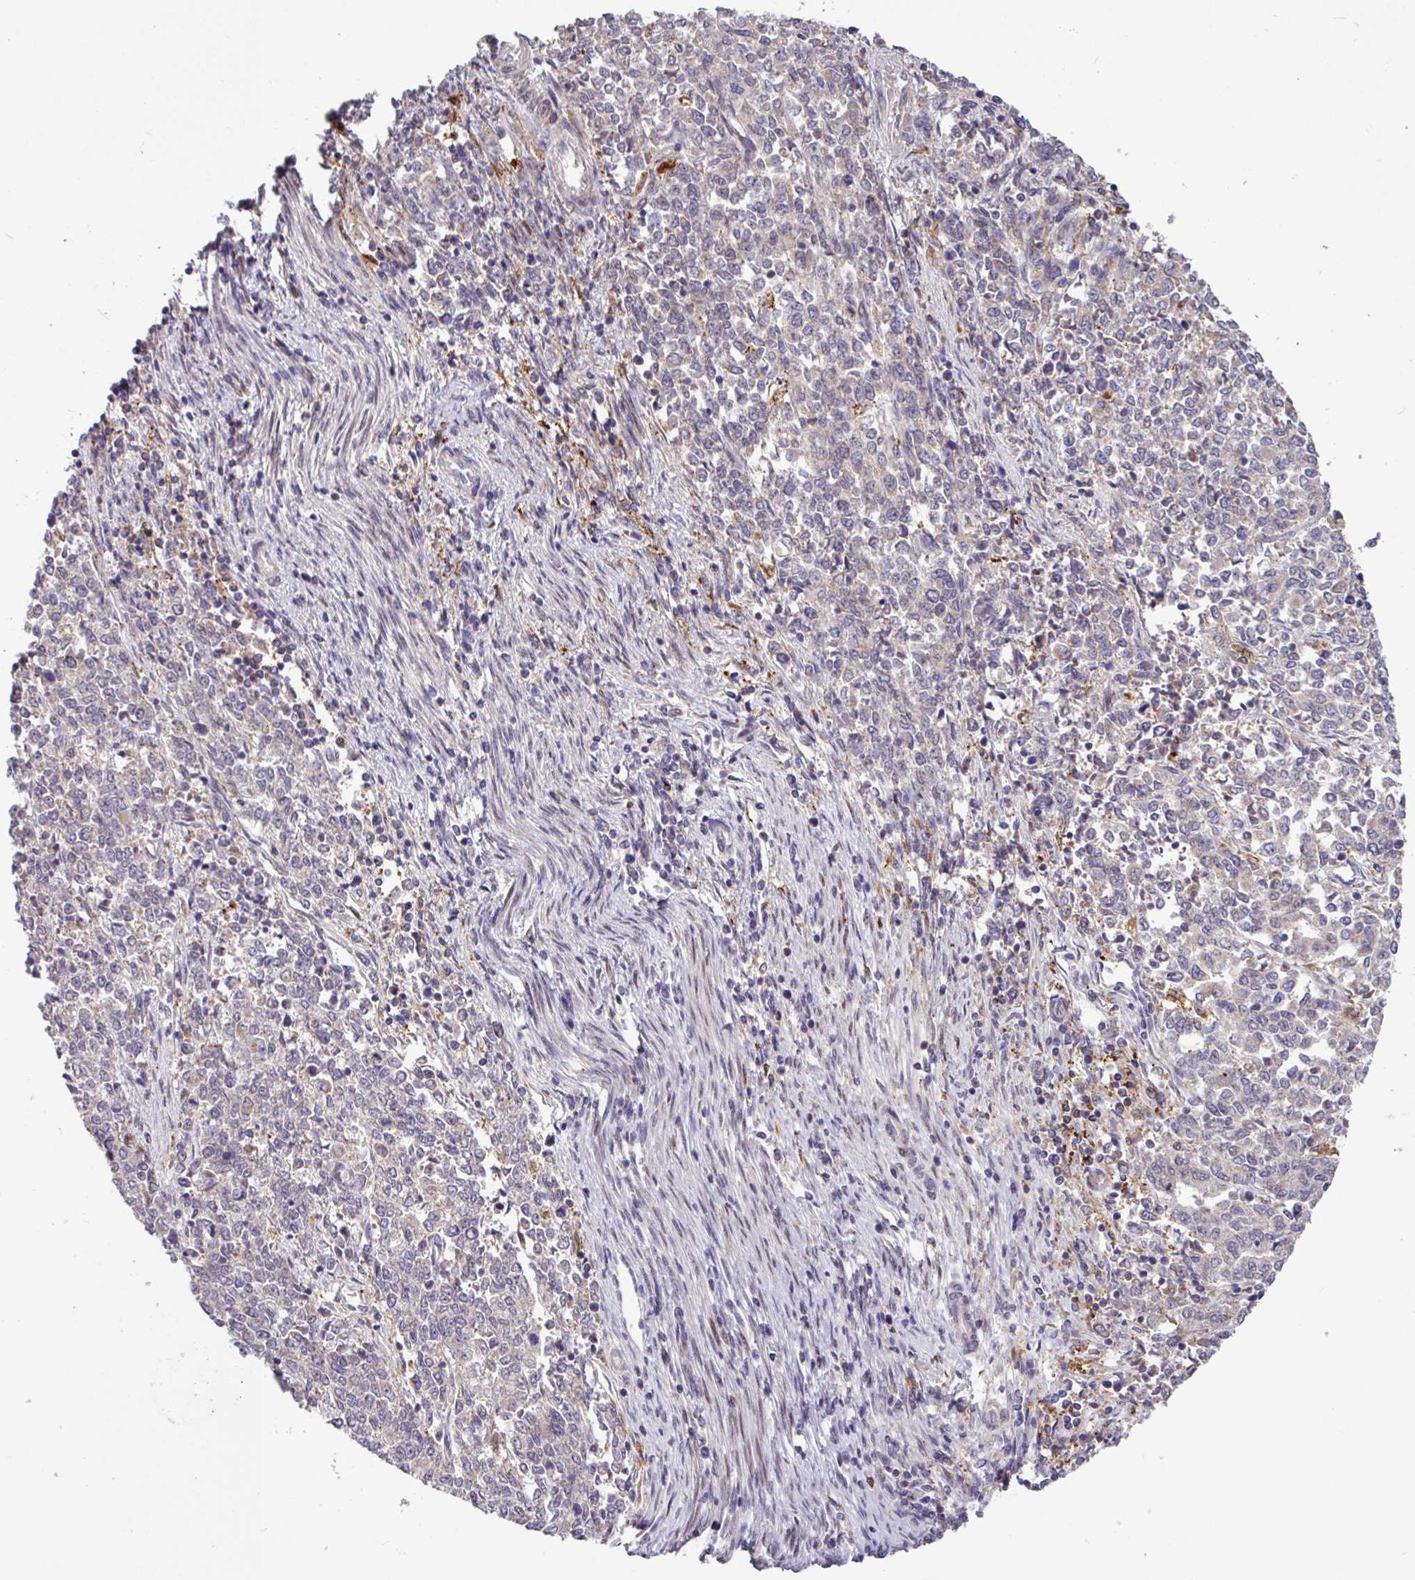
{"staining": {"intensity": "weak", "quantity": "<25%", "location": "cytoplasmic/membranous"}, "tissue": "endometrial cancer", "cell_type": "Tumor cells", "image_type": "cancer", "snomed": [{"axis": "morphology", "description": "Adenocarcinoma, NOS"}, {"axis": "topography", "description": "Endometrium"}], "caption": "Endometrial cancer (adenocarcinoma) stained for a protein using immunohistochemistry (IHC) exhibits no staining tumor cells.", "gene": "BRD3", "patient": {"sex": "female", "age": 50}}